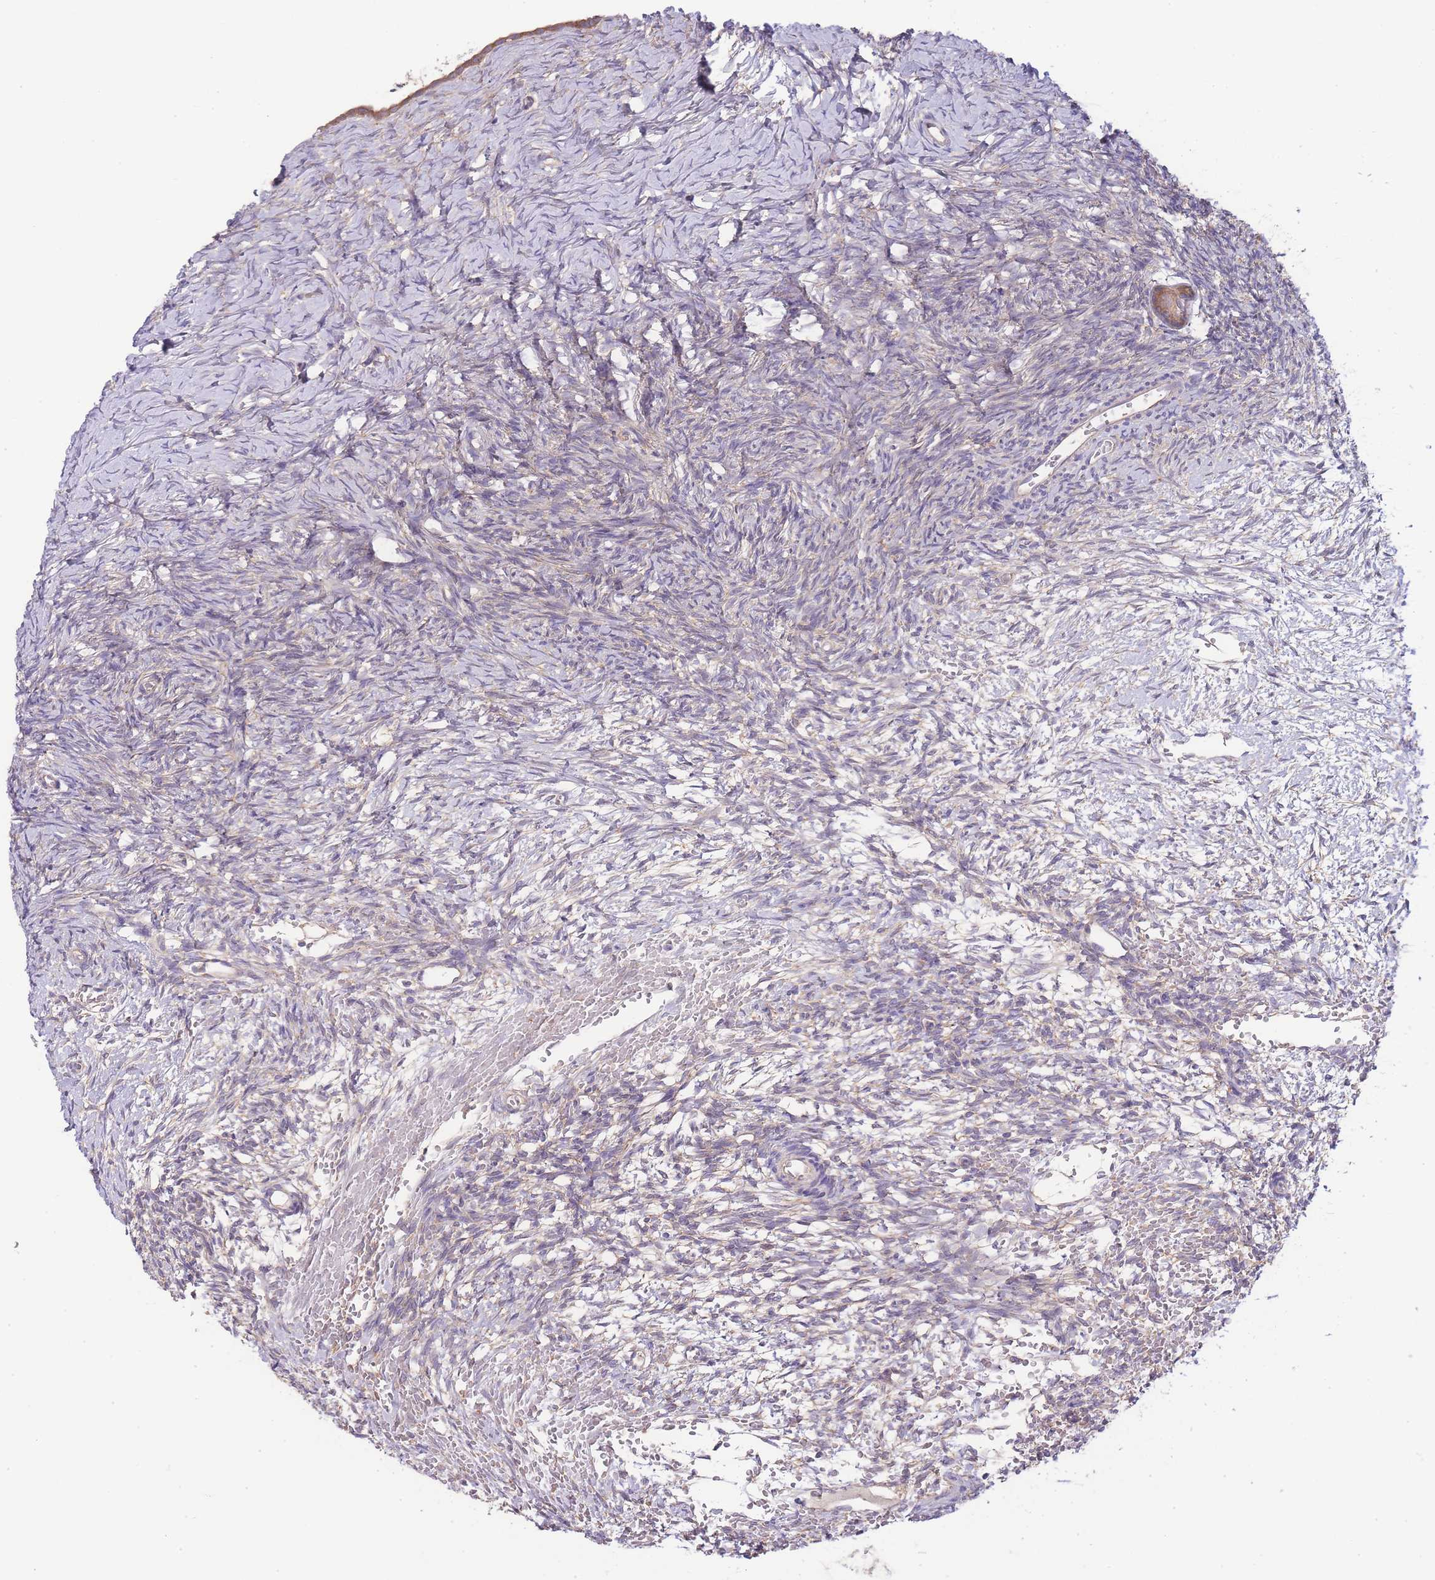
{"staining": {"intensity": "moderate", "quantity": ">75%", "location": "cytoplasmic/membranous"}, "tissue": "ovary", "cell_type": "Follicle cells", "image_type": "normal", "snomed": [{"axis": "morphology", "description": "Normal tissue, NOS"}, {"axis": "topography", "description": "Ovary"}], "caption": "This image displays immunohistochemistry (IHC) staining of benign human ovary, with medium moderate cytoplasmic/membranous staining in about >75% of follicle cells.", "gene": "BEX1", "patient": {"sex": "female", "age": 39}}